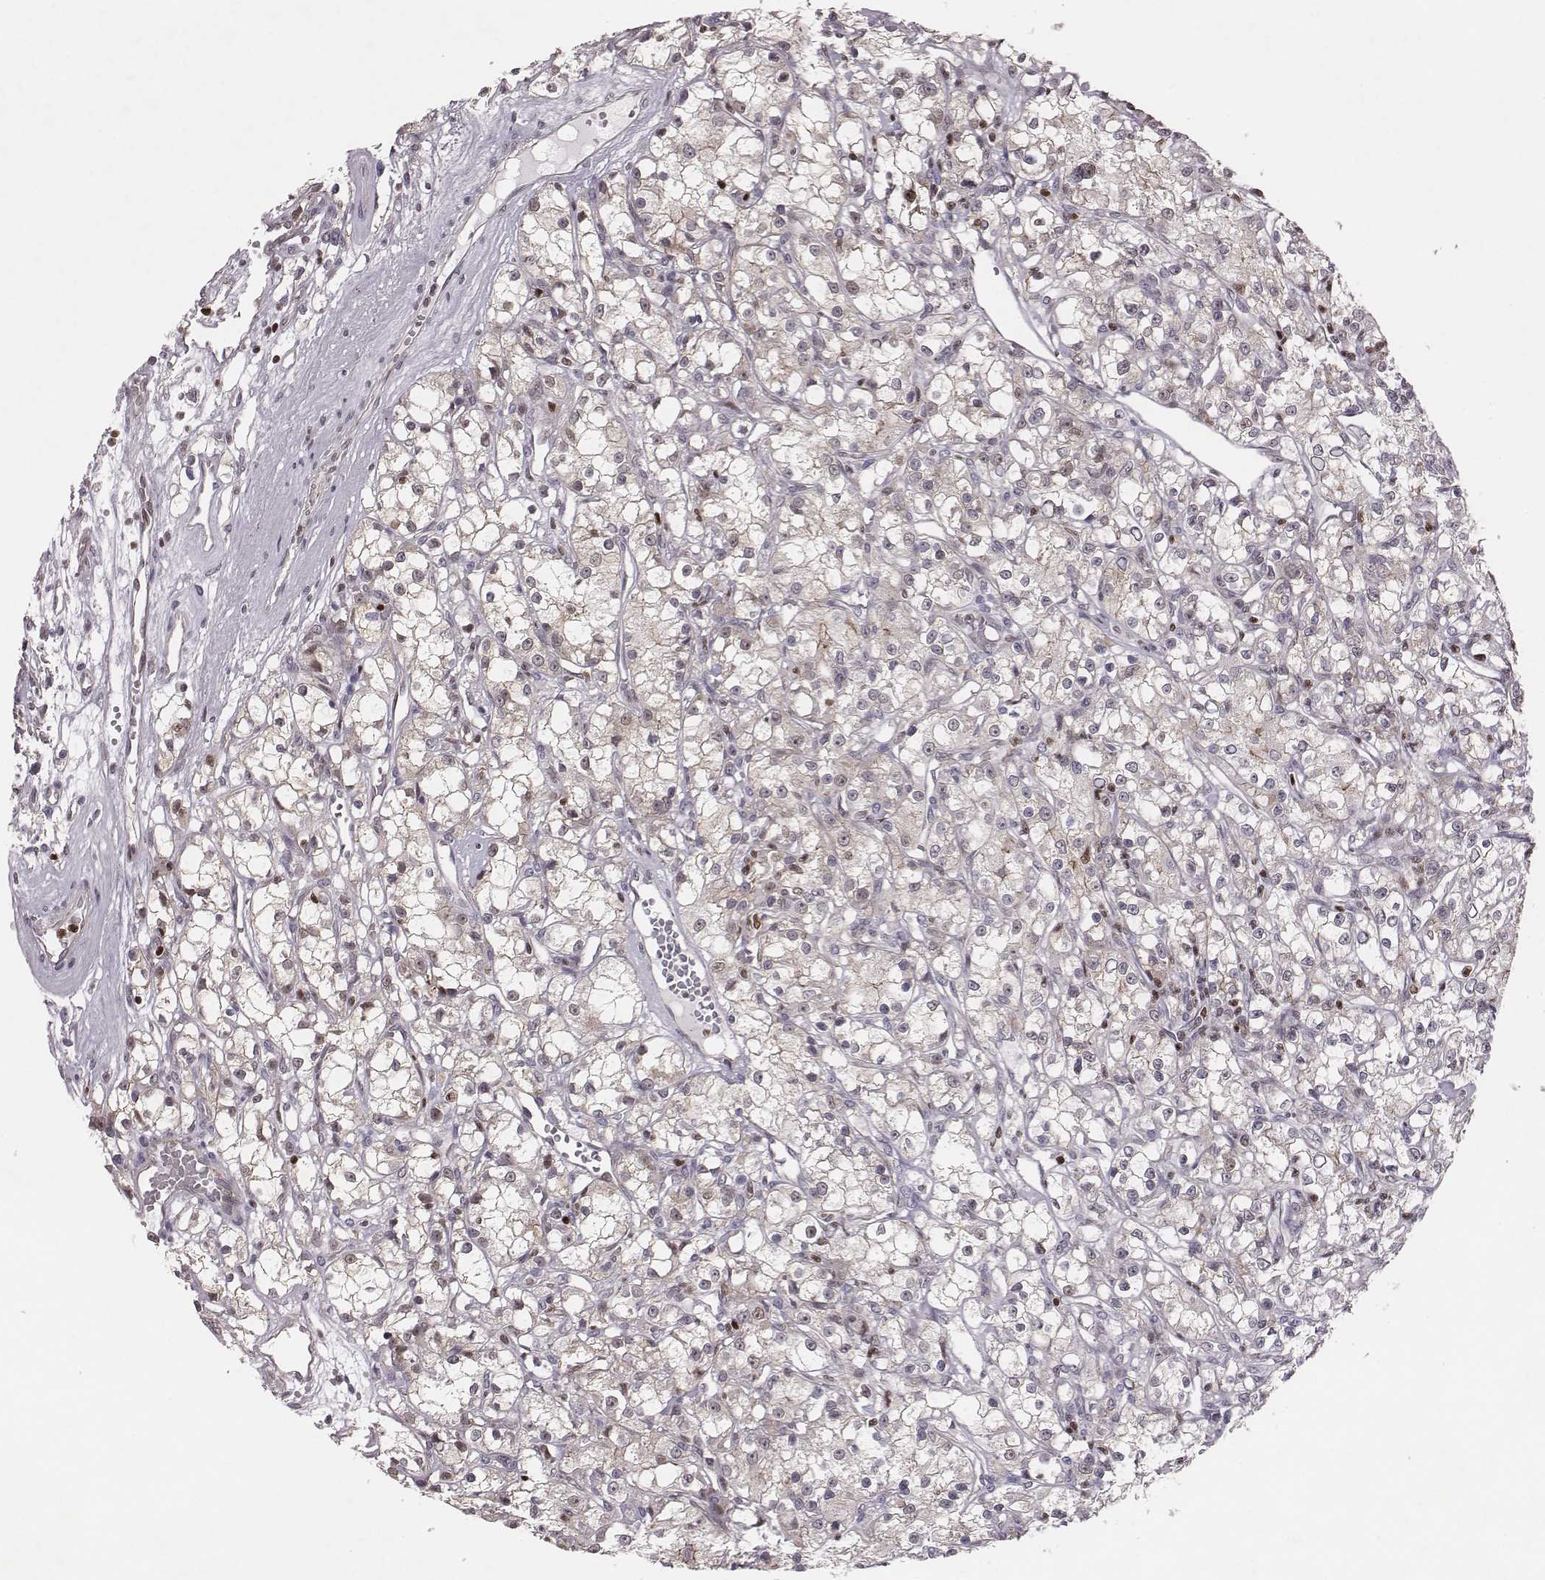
{"staining": {"intensity": "weak", "quantity": "<25%", "location": "nuclear"}, "tissue": "renal cancer", "cell_type": "Tumor cells", "image_type": "cancer", "snomed": [{"axis": "morphology", "description": "Adenocarcinoma, NOS"}, {"axis": "topography", "description": "Kidney"}], "caption": "Immunohistochemistry of adenocarcinoma (renal) exhibits no positivity in tumor cells. (DAB IHC with hematoxylin counter stain).", "gene": "WDR59", "patient": {"sex": "female", "age": 59}}